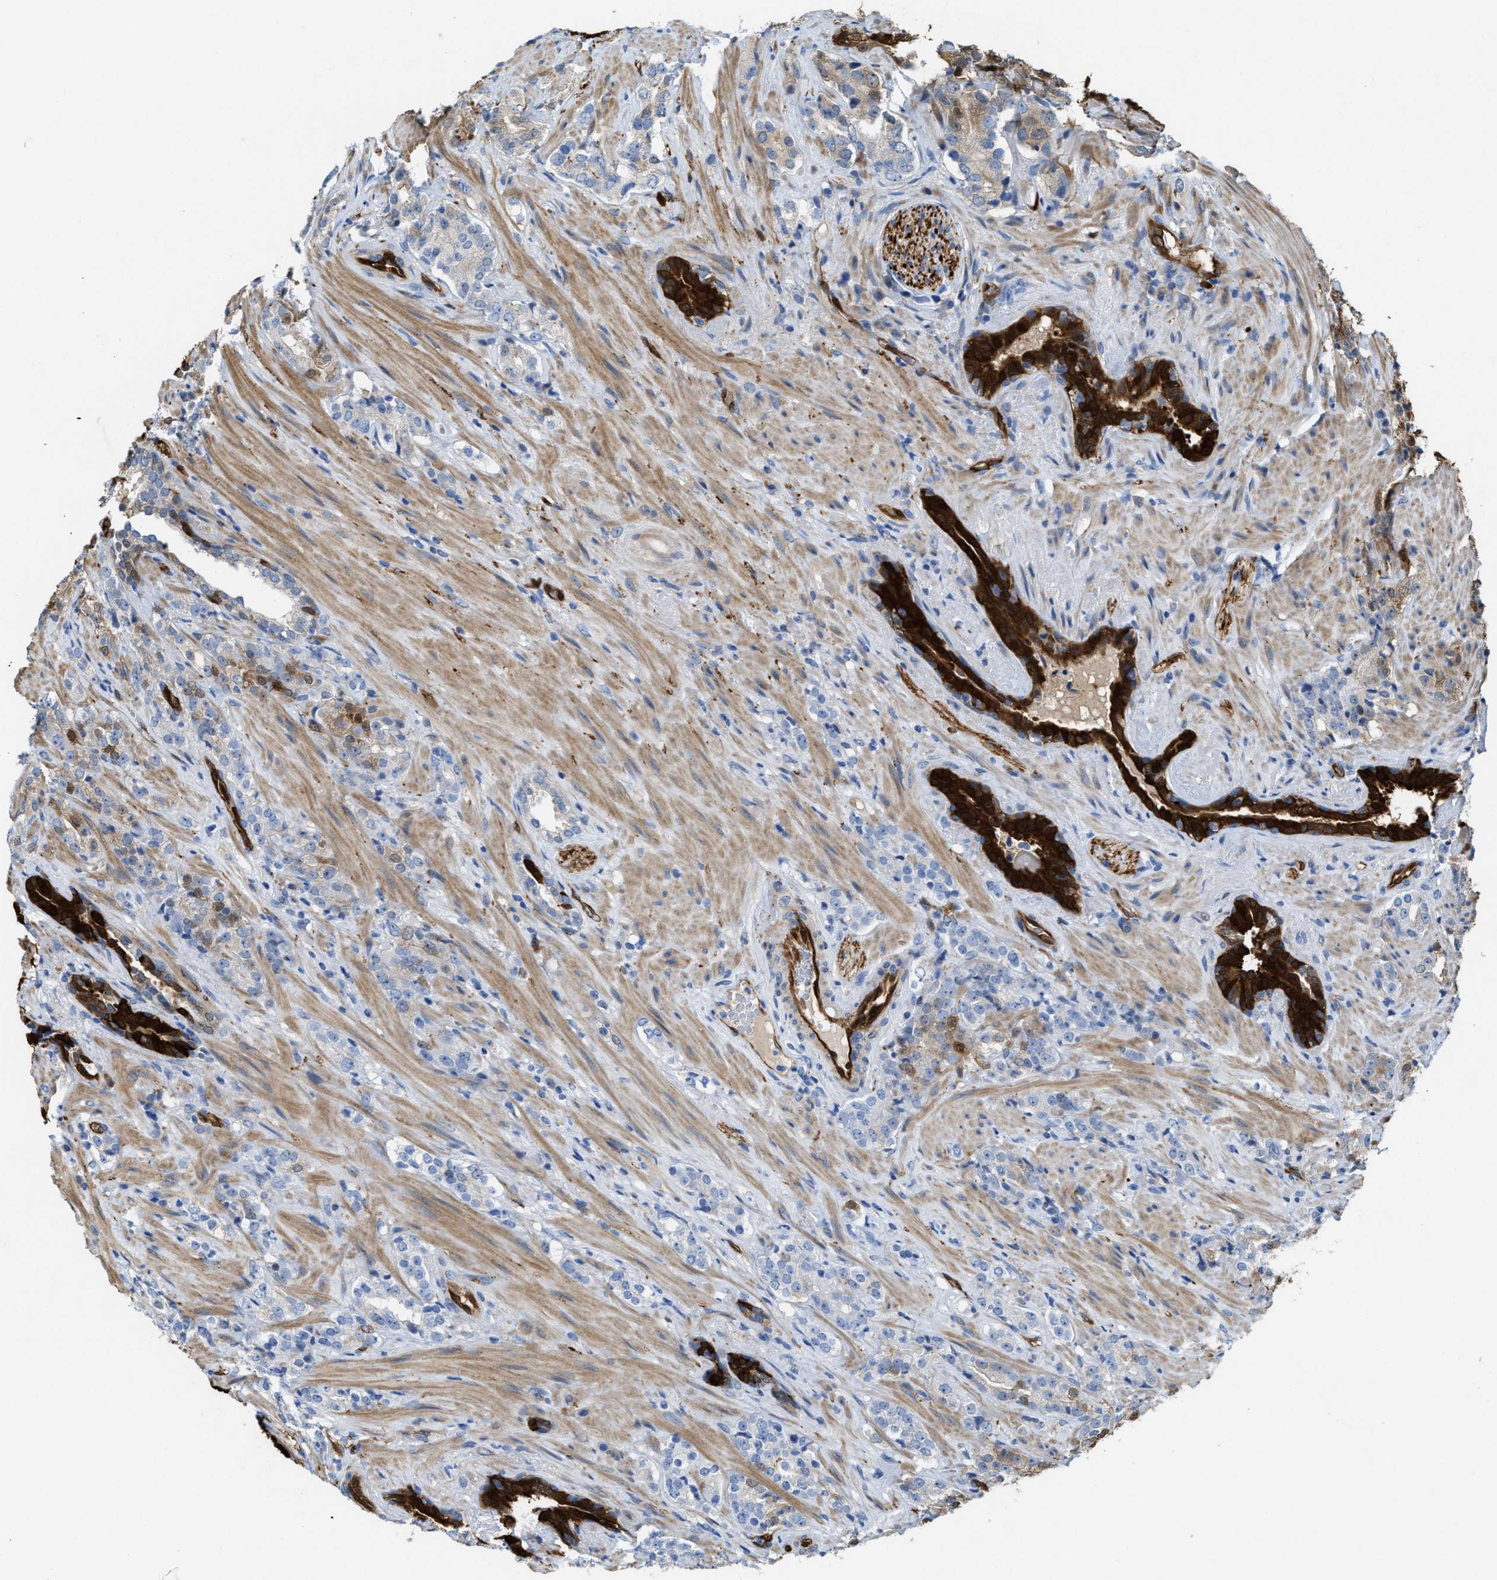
{"staining": {"intensity": "weak", "quantity": "<25%", "location": "cytoplasmic/membranous"}, "tissue": "prostate cancer", "cell_type": "Tumor cells", "image_type": "cancer", "snomed": [{"axis": "morphology", "description": "Adenocarcinoma, High grade"}, {"axis": "topography", "description": "Prostate"}], "caption": "A high-resolution image shows immunohistochemistry (IHC) staining of prostate adenocarcinoma (high-grade), which reveals no significant expression in tumor cells. (Brightfield microscopy of DAB immunohistochemistry (IHC) at high magnification).", "gene": "ASS1", "patient": {"sex": "male", "age": 71}}